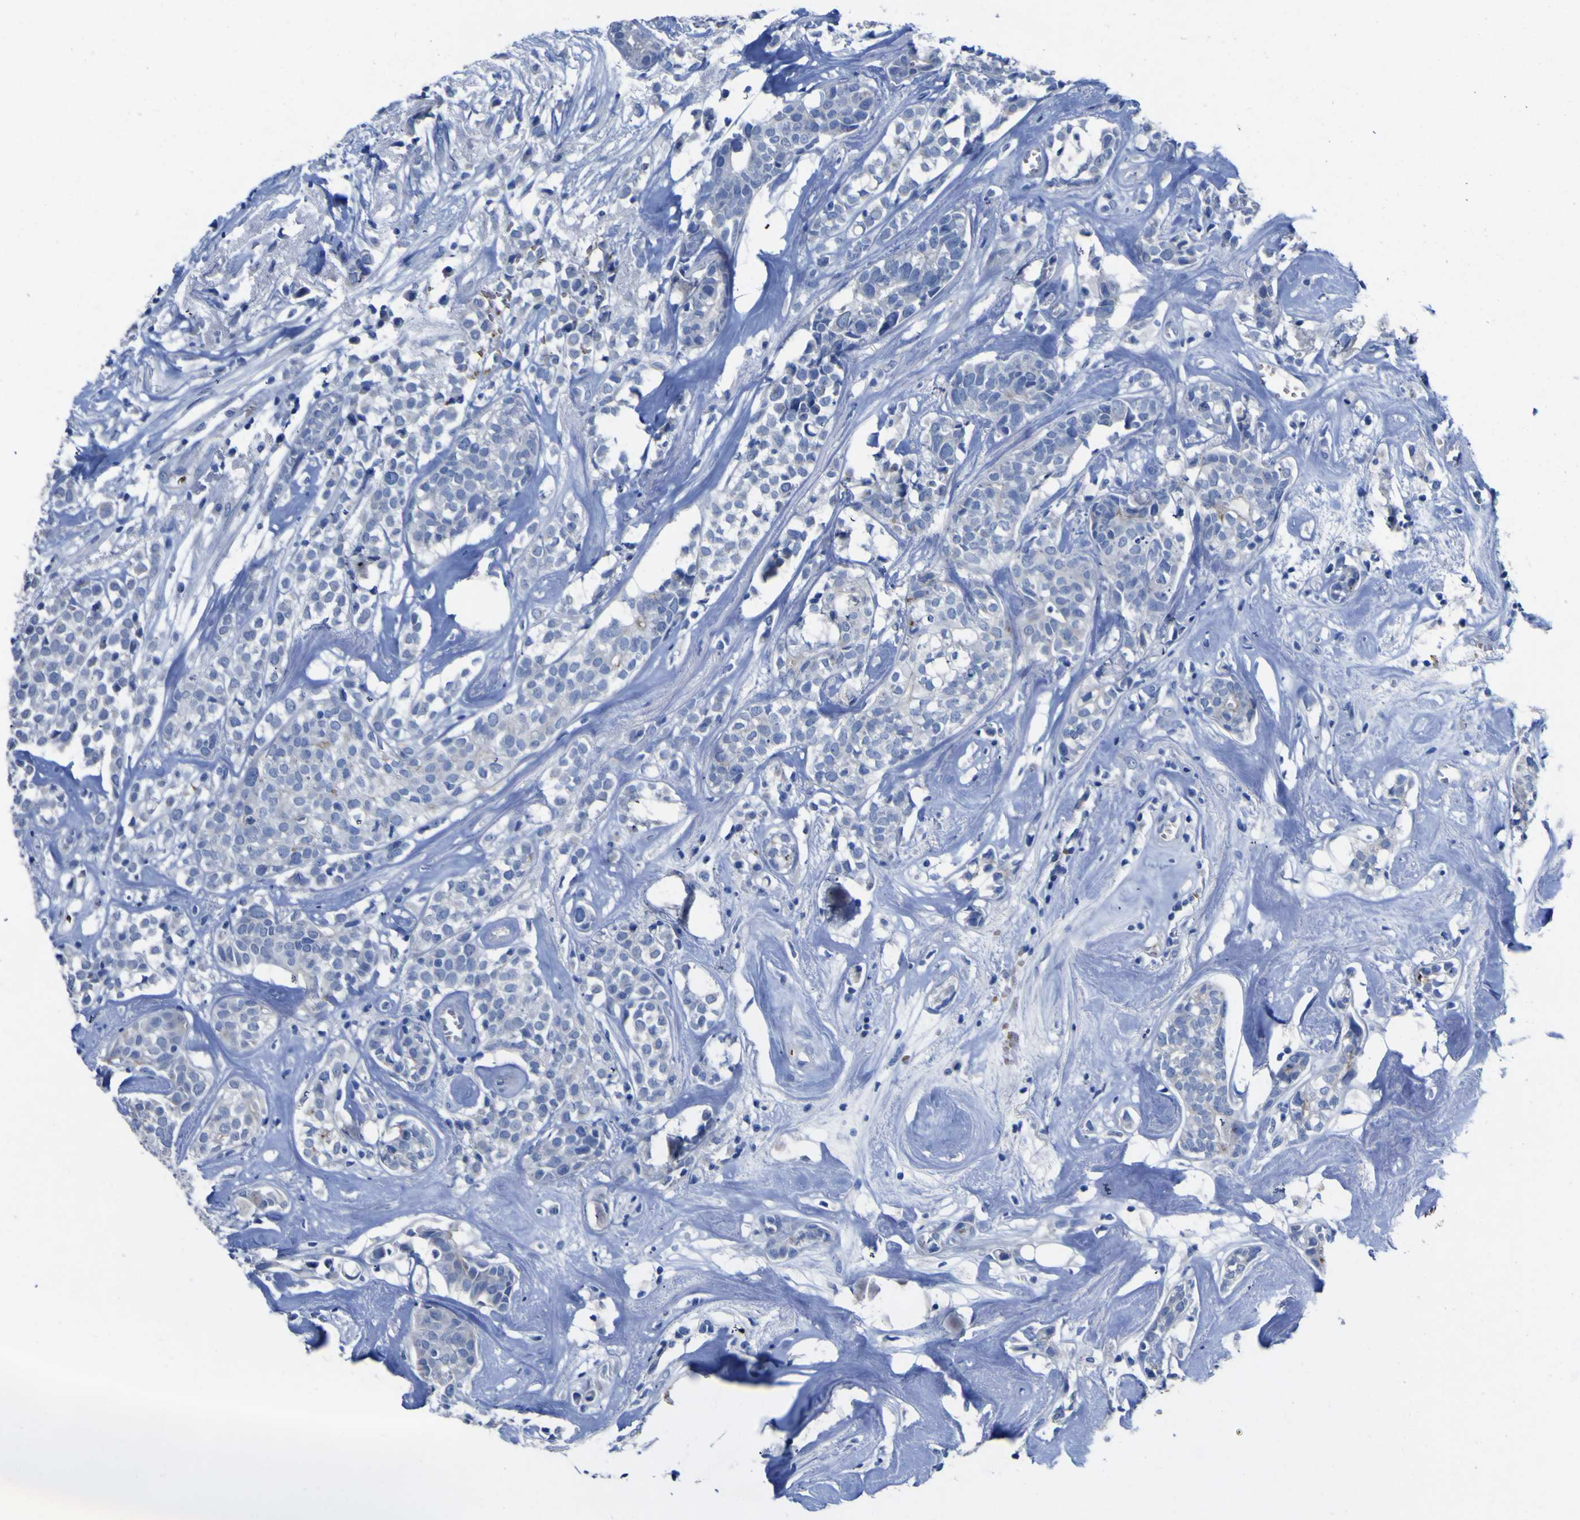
{"staining": {"intensity": "negative", "quantity": "none", "location": "none"}, "tissue": "head and neck cancer", "cell_type": "Tumor cells", "image_type": "cancer", "snomed": [{"axis": "morphology", "description": "Adenocarcinoma, NOS"}, {"axis": "topography", "description": "Salivary gland"}, {"axis": "topography", "description": "Head-Neck"}], "caption": "The IHC micrograph has no significant positivity in tumor cells of head and neck adenocarcinoma tissue.", "gene": "GCM1", "patient": {"sex": "female", "age": 65}}